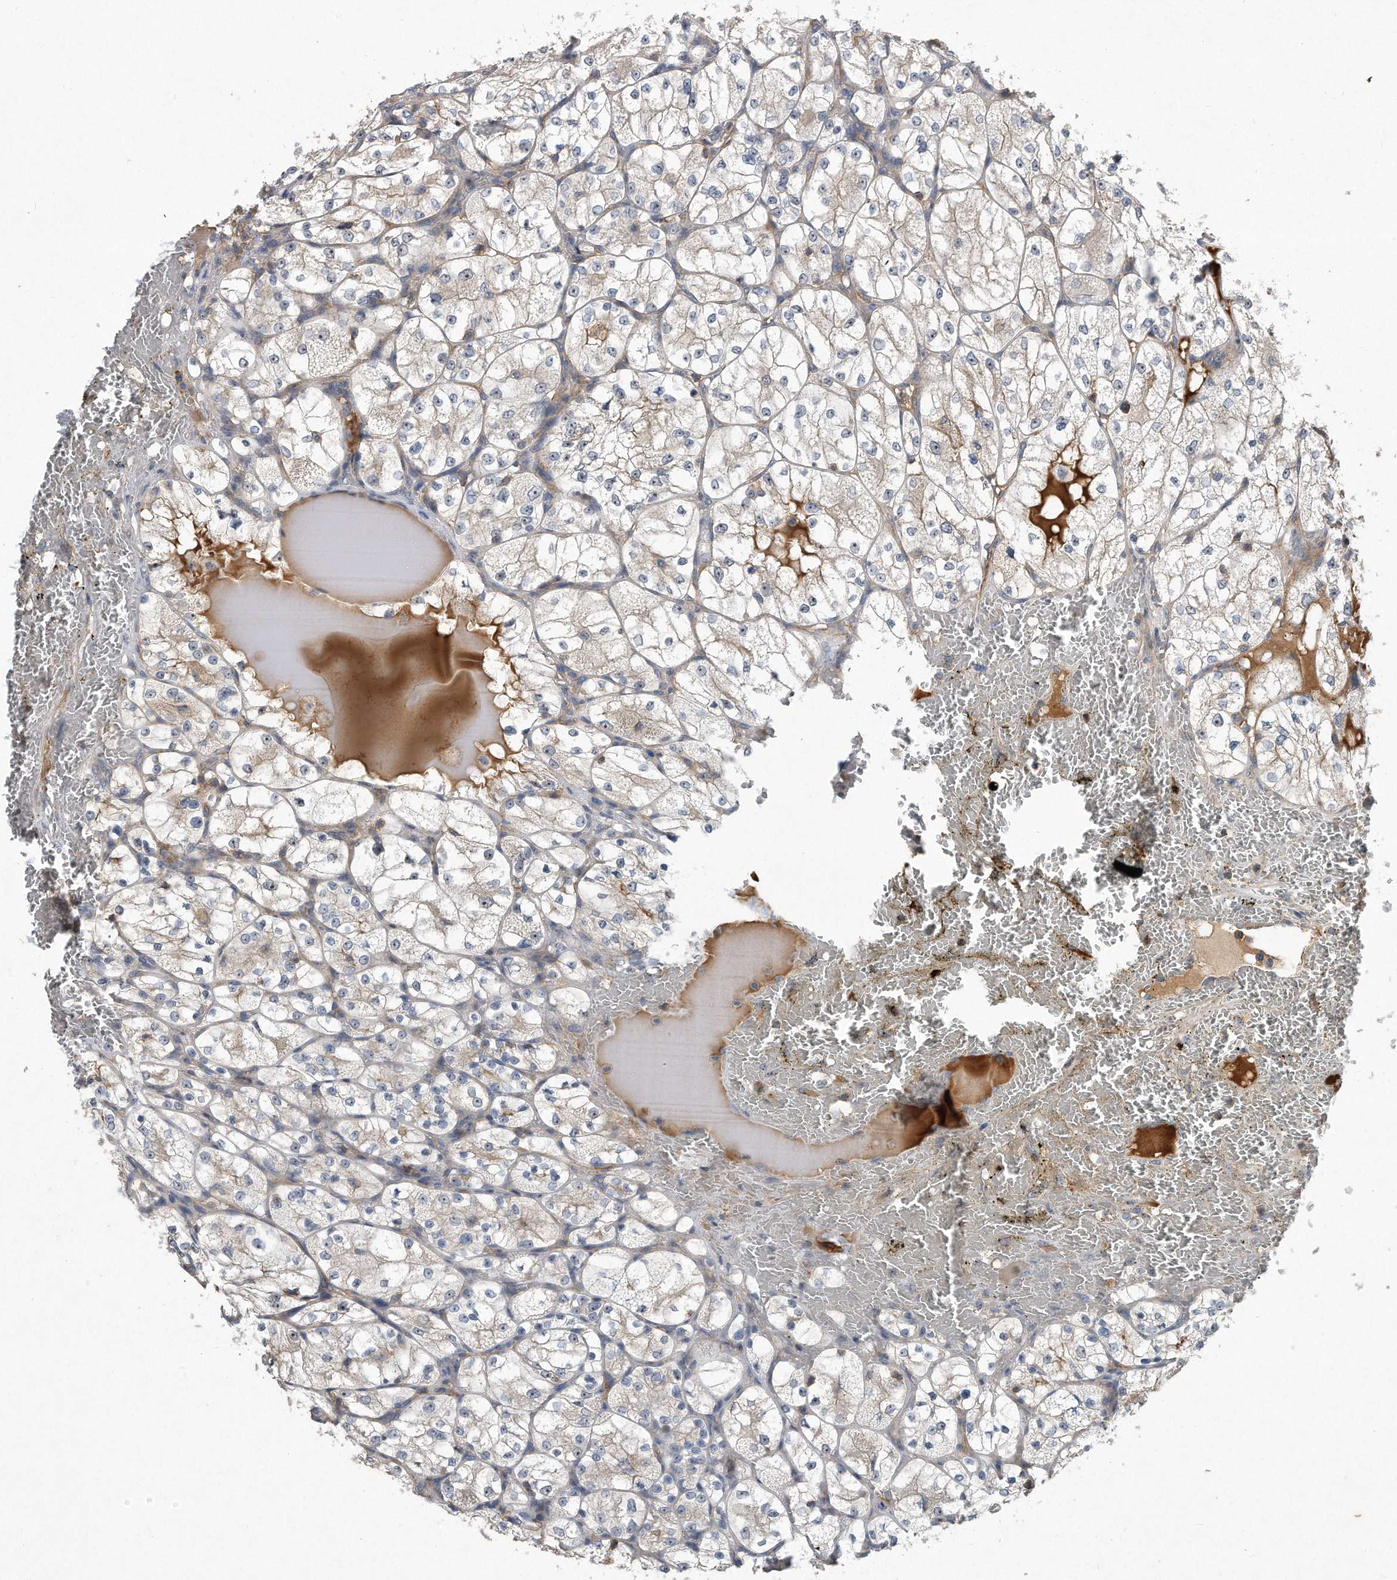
{"staining": {"intensity": "negative", "quantity": "none", "location": "none"}, "tissue": "renal cancer", "cell_type": "Tumor cells", "image_type": "cancer", "snomed": [{"axis": "morphology", "description": "Adenocarcinoma, NOS"}, {"axis": "topography", "description": "Kidney"}], "caption": "High power microscopy photomicrograph of an immunohistochemistry (IHC) photomicrograph of adenocarcinoma (renal), revealing no significant staining in tumor cells.", "gene": "PGBD2", "patient": {"sex": "female", "age": 69}}